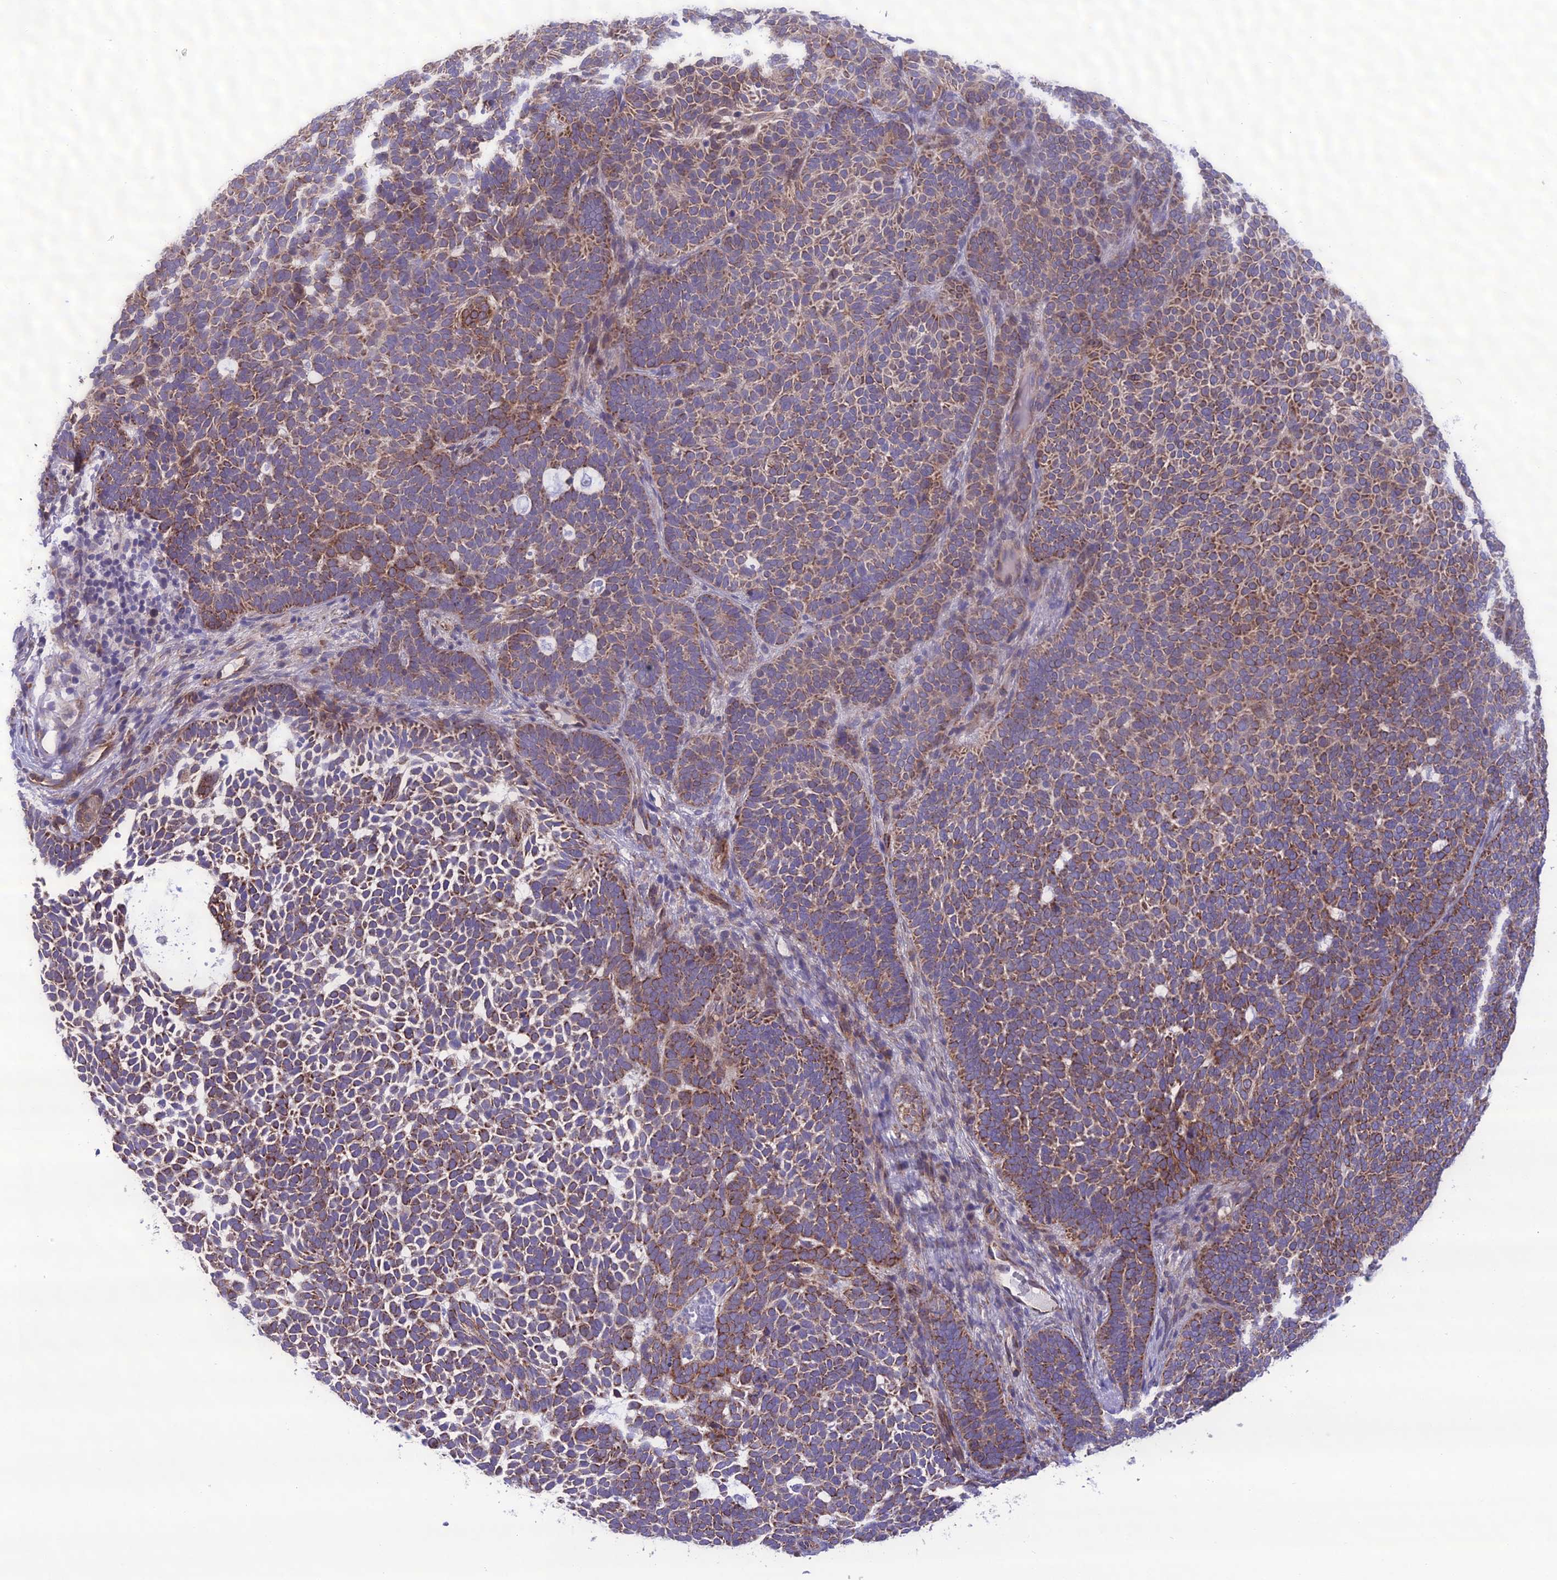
{"staining": {"intensity": "moderate", "quantity": ">75%", "location": "cytoplasmic/membranous"}, "tissue": "skin cancer", "cell_type": "Tumor cells", "image_type": "cancer", "snomed": [{"axis": "morphology", "description": "Basal cell carcinoma"}, {"axis": "topography", "description": "Skin"}], "caption": "IHC (DAB (3,3'-diaminobenzidine)) staining of human skin cancer shows moderate cytoplasmic/membranous protein staining in about >75% of tumor cells.", "gene": "NODAL", "patient": {"sex": "female", "age": 77}}